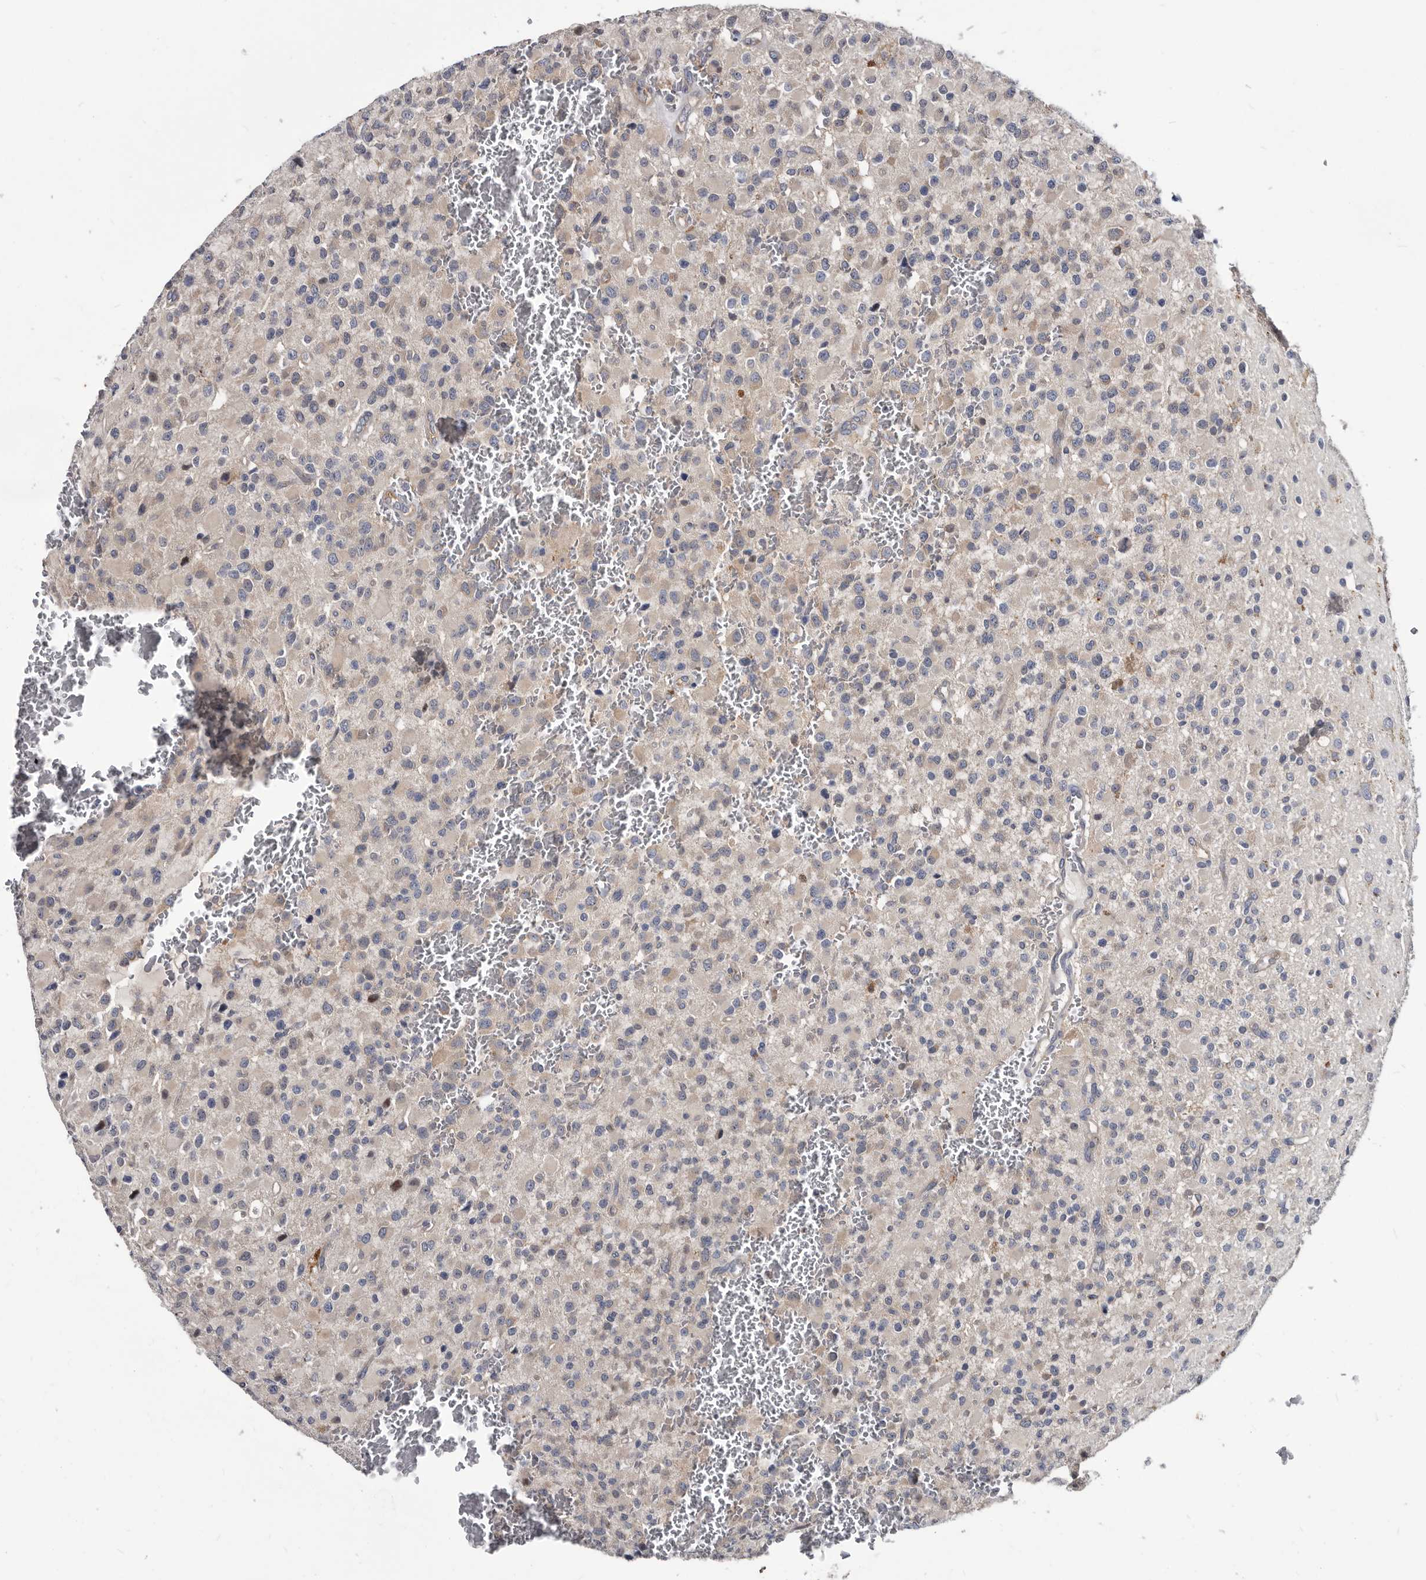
{"staining": {"intensity": "weak", "quantity": "25%-75%", "location": "cytoplasmic/membranous"}, "tissue": "glioma", "cell_type": "Tumor cells", "image_type": "cancer", "snomed": [{"axis": "morphology", "description": "Glioma, malignant, High grade"}, {"axis": "topography", "description": "Brain"}], "caption": "Protein expression analysis of glioma reveals weak cytoplasmic/membranous expression in about 25%-75% of tumor cells.", "gene": "ABCF2", "patient": {"sex": "male", "age": 34}}